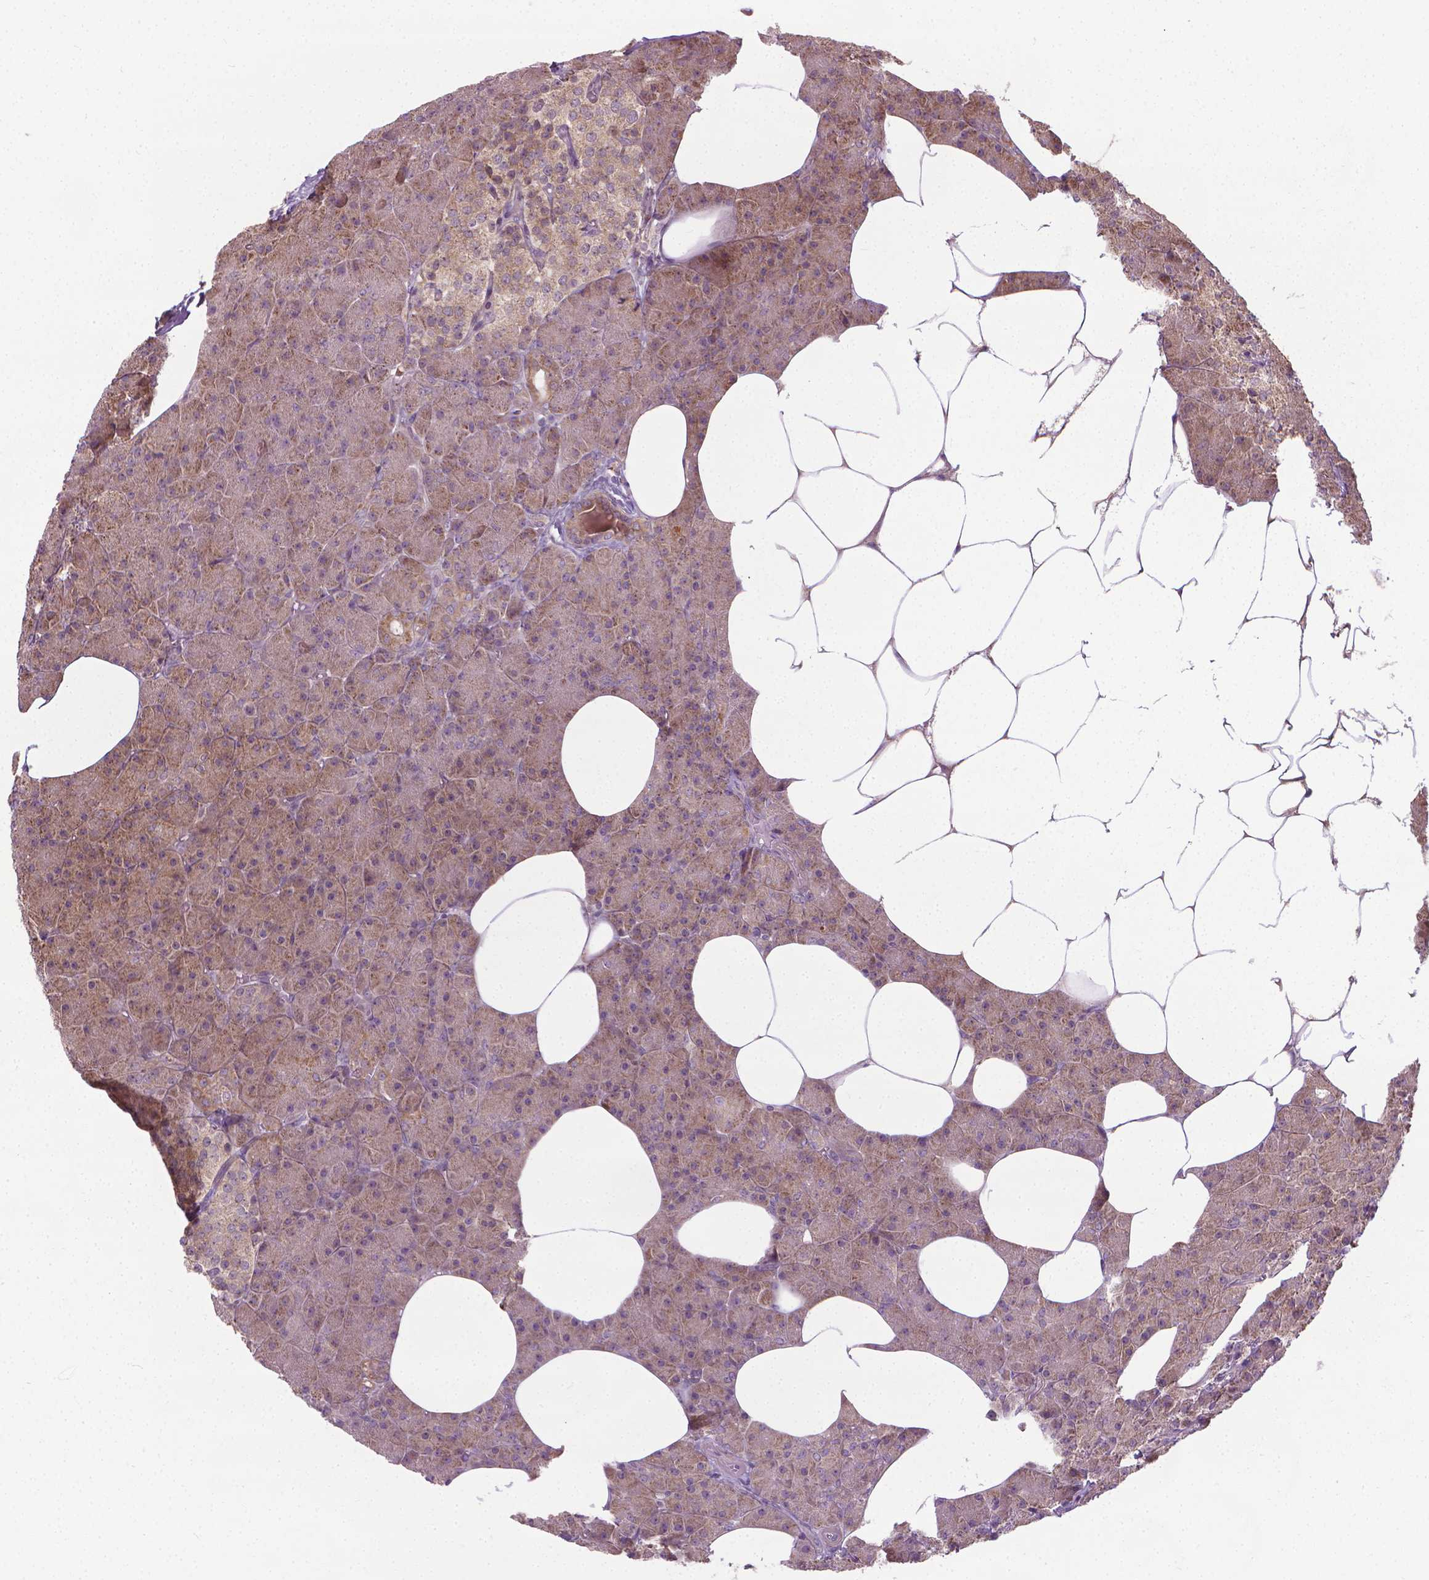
{"staining": {"intensity": "moderate", "quantity": ">75%", "location": "cytoplasmic/membranous"}, "tissue": "pancreas", "cell_type": "Exocrine glandular cells", "image_type": "normal", "snomed": [{"axis": "morphology", "description": "Normal tissue, NOS"}, {"axis": "topography", "description": "Pancreas"}], "caption": "Immunohistochemical staining of benign pancreas reveals >75% levels of moderate cytoplasmic/membranous protein expression in about >75% of exocrine glandular cells.", "gene": "PRAG1", "patient": {"sex": "female", "age": 45}}